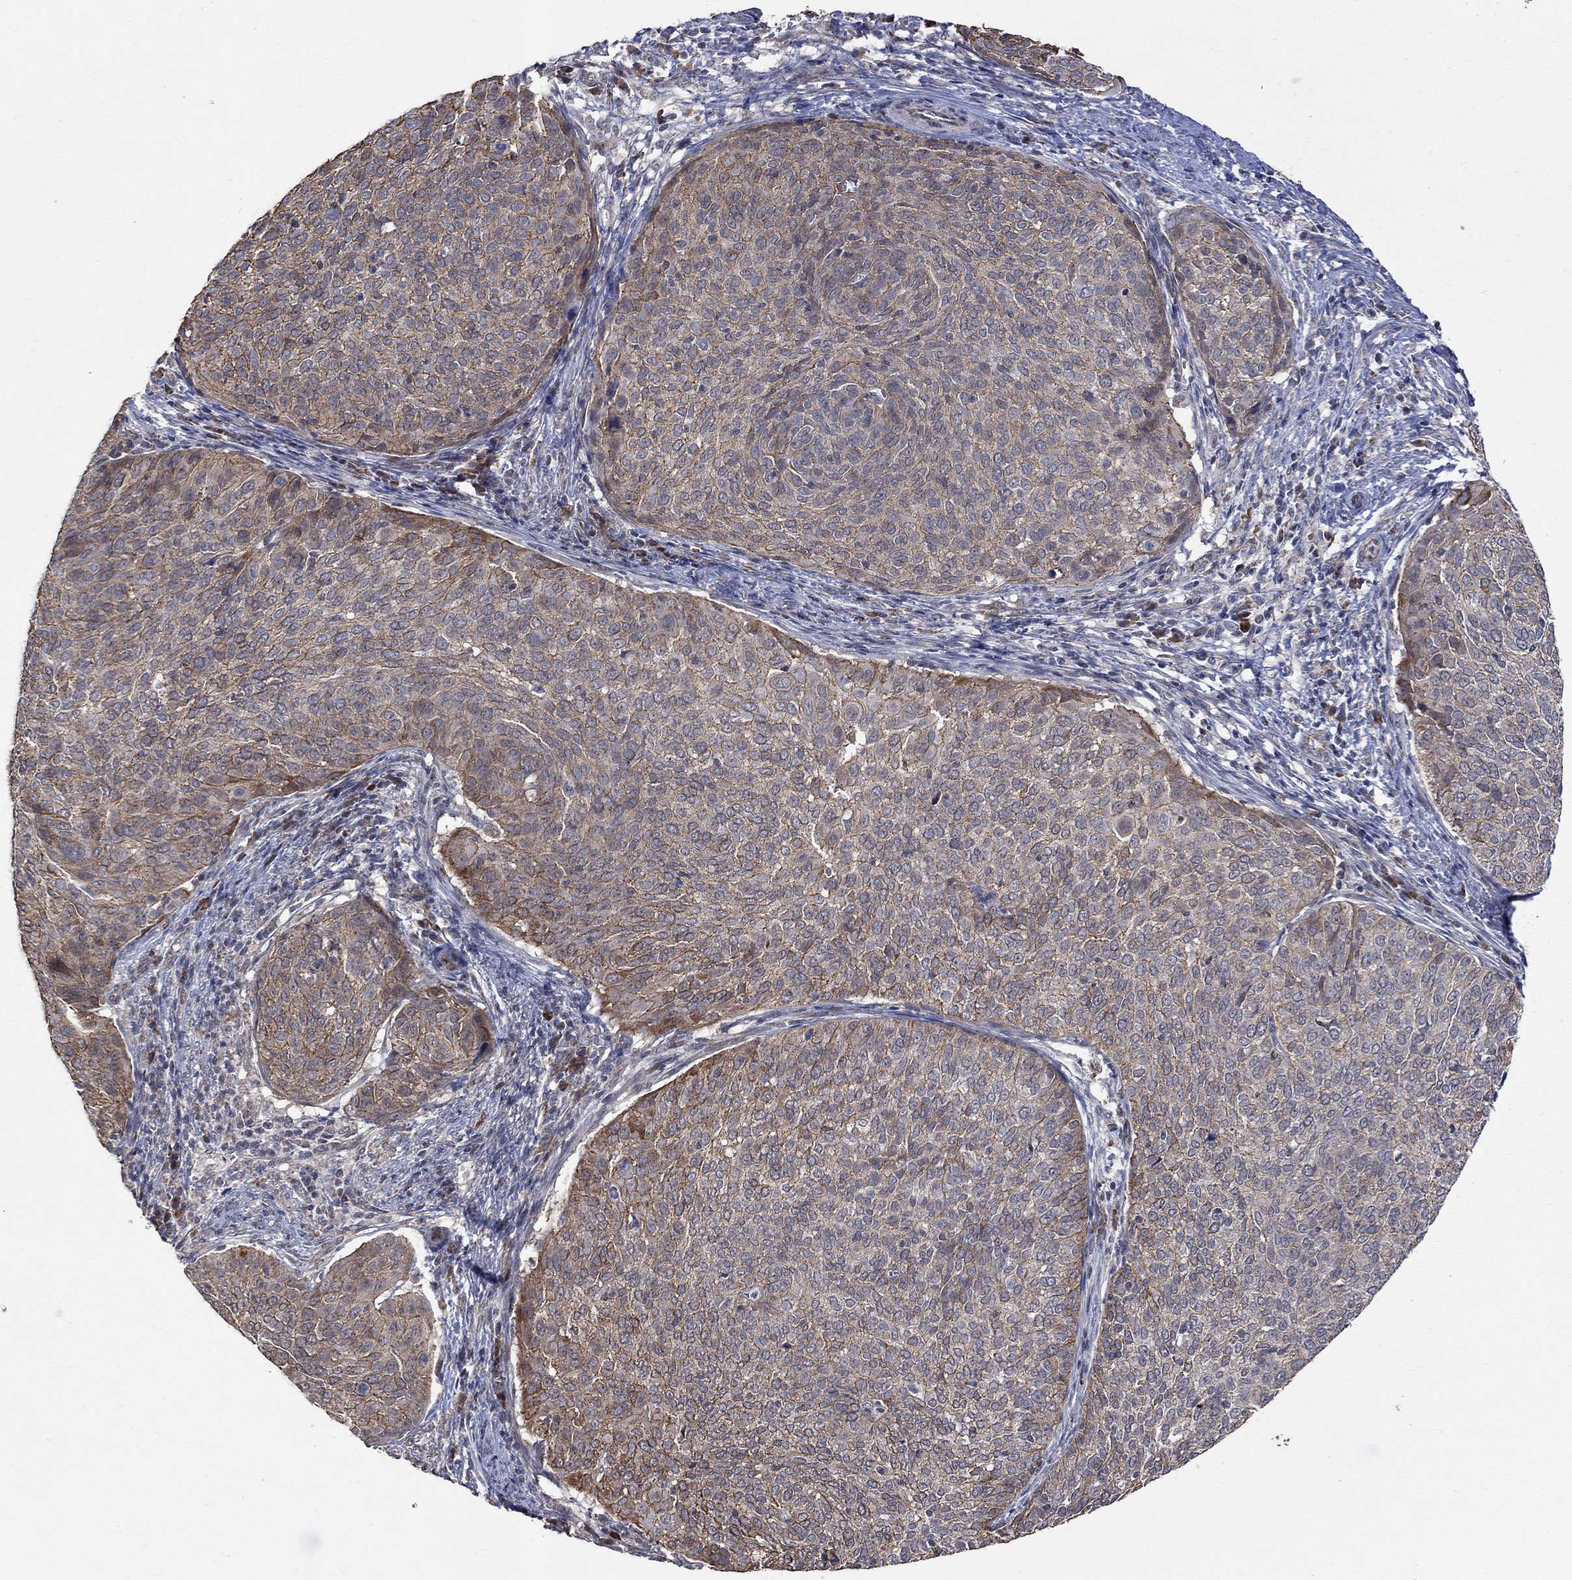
{"staining": {"intensity": "strong", "quantity": "25%-75%", "location": "cytoplasmic/membranous"}, "tissue": "cervical cancer", "cell_type": "Tumor cells", "image_type": "cancer", "snomed": [{"axis": "morphology", "description": "Squamous cell carcinoma, NOS"}, {"axis": "topography", "description": "Cervix"}], "caption": "Brown immunohistochemical staining in human cervical cancer (squamous cell carcinoma) shows strong cytoplasmic/membranous positivity in about 25%-75% of tumor cells.", "gene": "ANKRA2", "patient": {"sex": "female", "age": 39}}